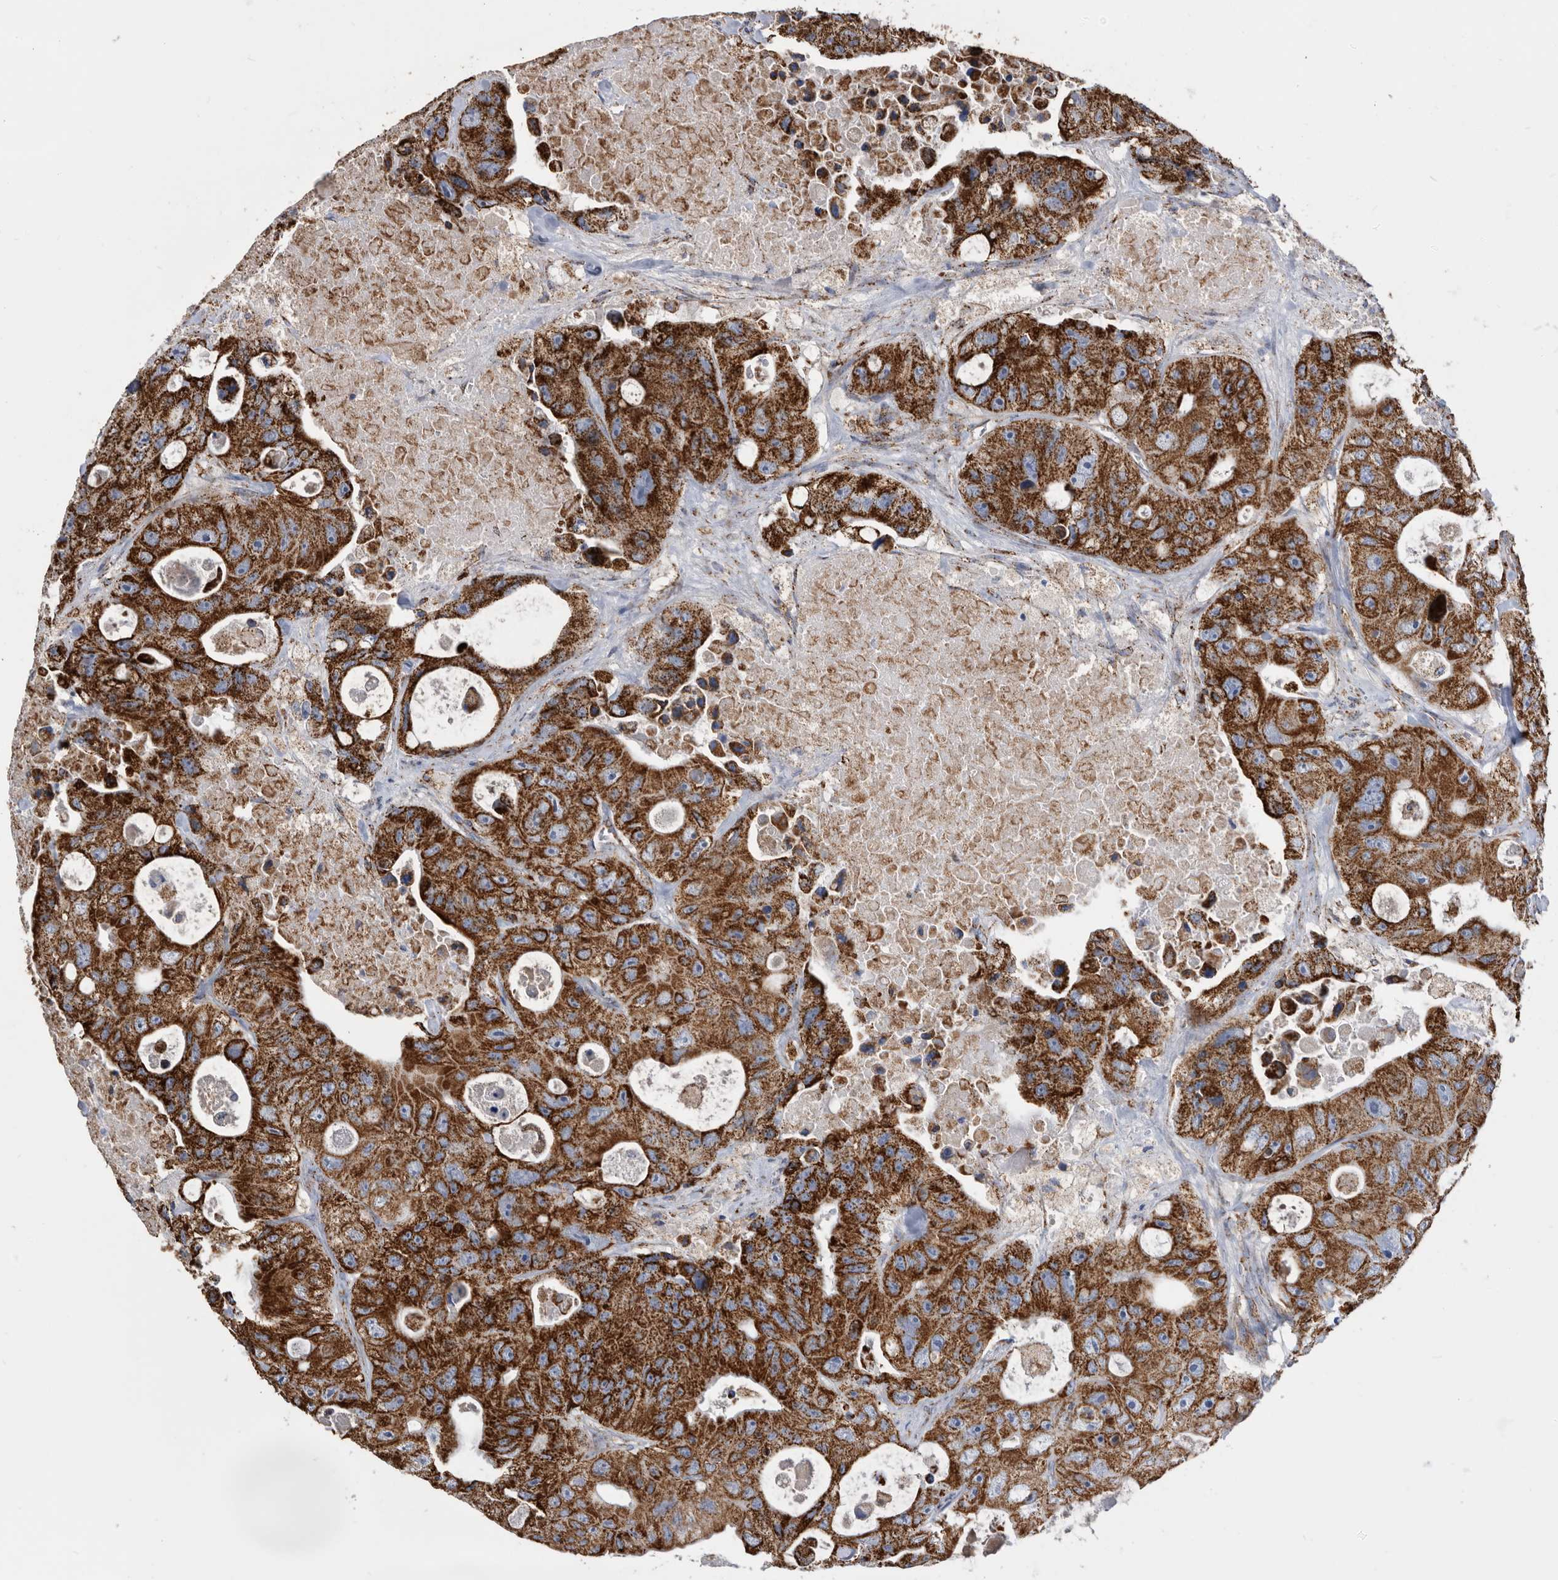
{"staining": {"intensity": "strong", "quantity": ">75%", "location": "cytoplasmic/membranous"}, "tissue": "colorectal cancer", "cell_type": "Tumor cells", "image_type": "cancer", "snomed": [{"axis": "morphology", "description": "Adenocarcinoma, NOS"}, {"axis": "topography", "description": "Colon"}], "caption": "A brown stain shows strong cytoplasmic/membranous positivity of a protein in human colorectal cancer (adenocarcinoma) tumor cells.", "gene": "WFDC1", "patient": {"sex": "female", "age": 46}}